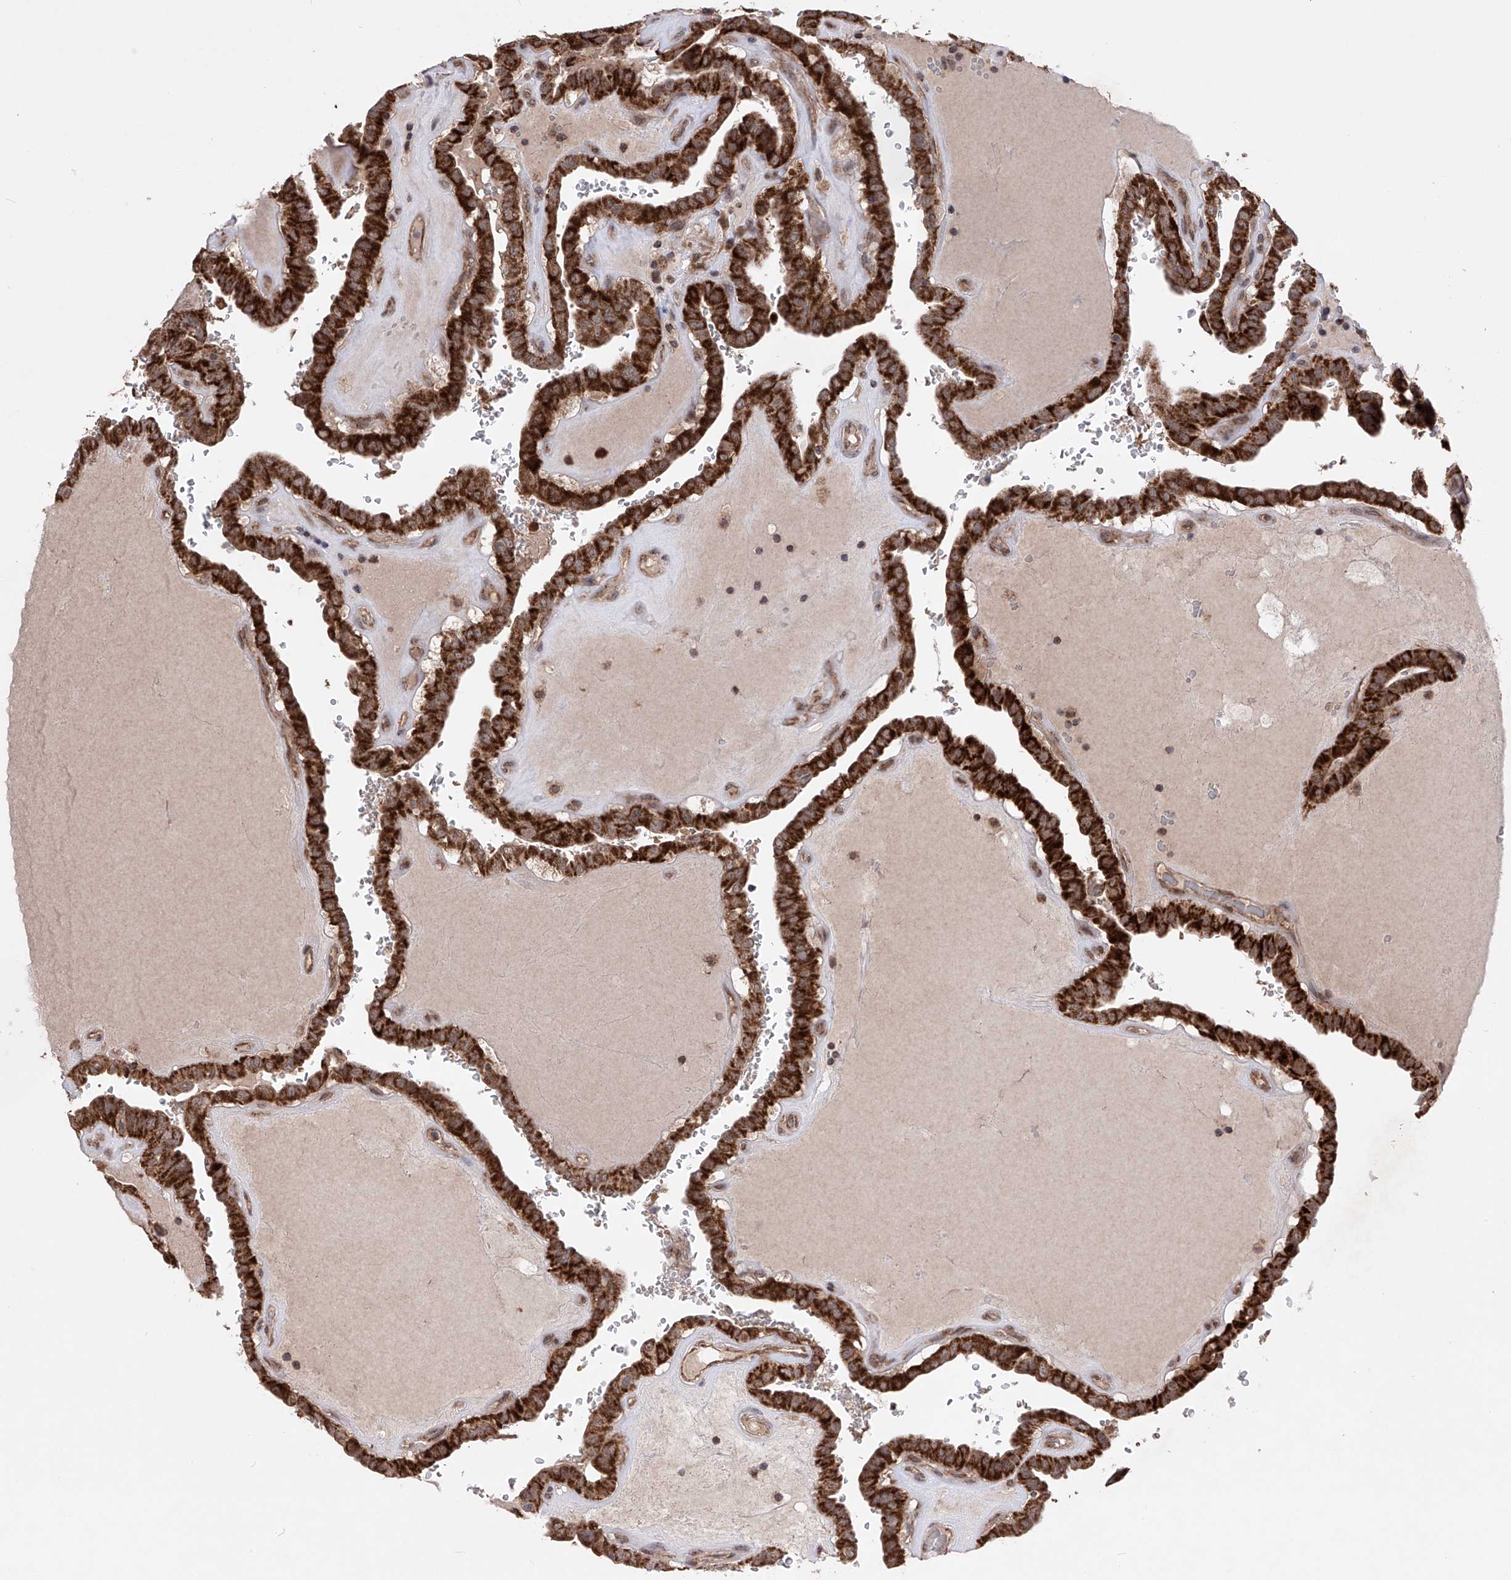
{"staining": {"intensity": "strong", "quantity": ">75%", "location": "cytoplasmic/membranous"}, "tissue": "thyroid cancer", "cell_type": "Tumor cells", "image_type": "cancer", "snomed": [{"axis": "morphology", "description": "Papillary adenocarcinoma, NOS"}, {"axis": "topography", "description": "Thyroid gland"}], "caption": "High-power microscopy captured an immunohistochemistry (IHC) photomicrograph of thyroid cancer, revealing strong cytoplasmic/membranous expression in approximately >75% of tumor cells. Immunohistochemistry (ihc) stains the protein of interest in brown and the nuclei are stained blue.", "gene": "SDHAF4", "patient": {"sex": "male", "age": 77}}